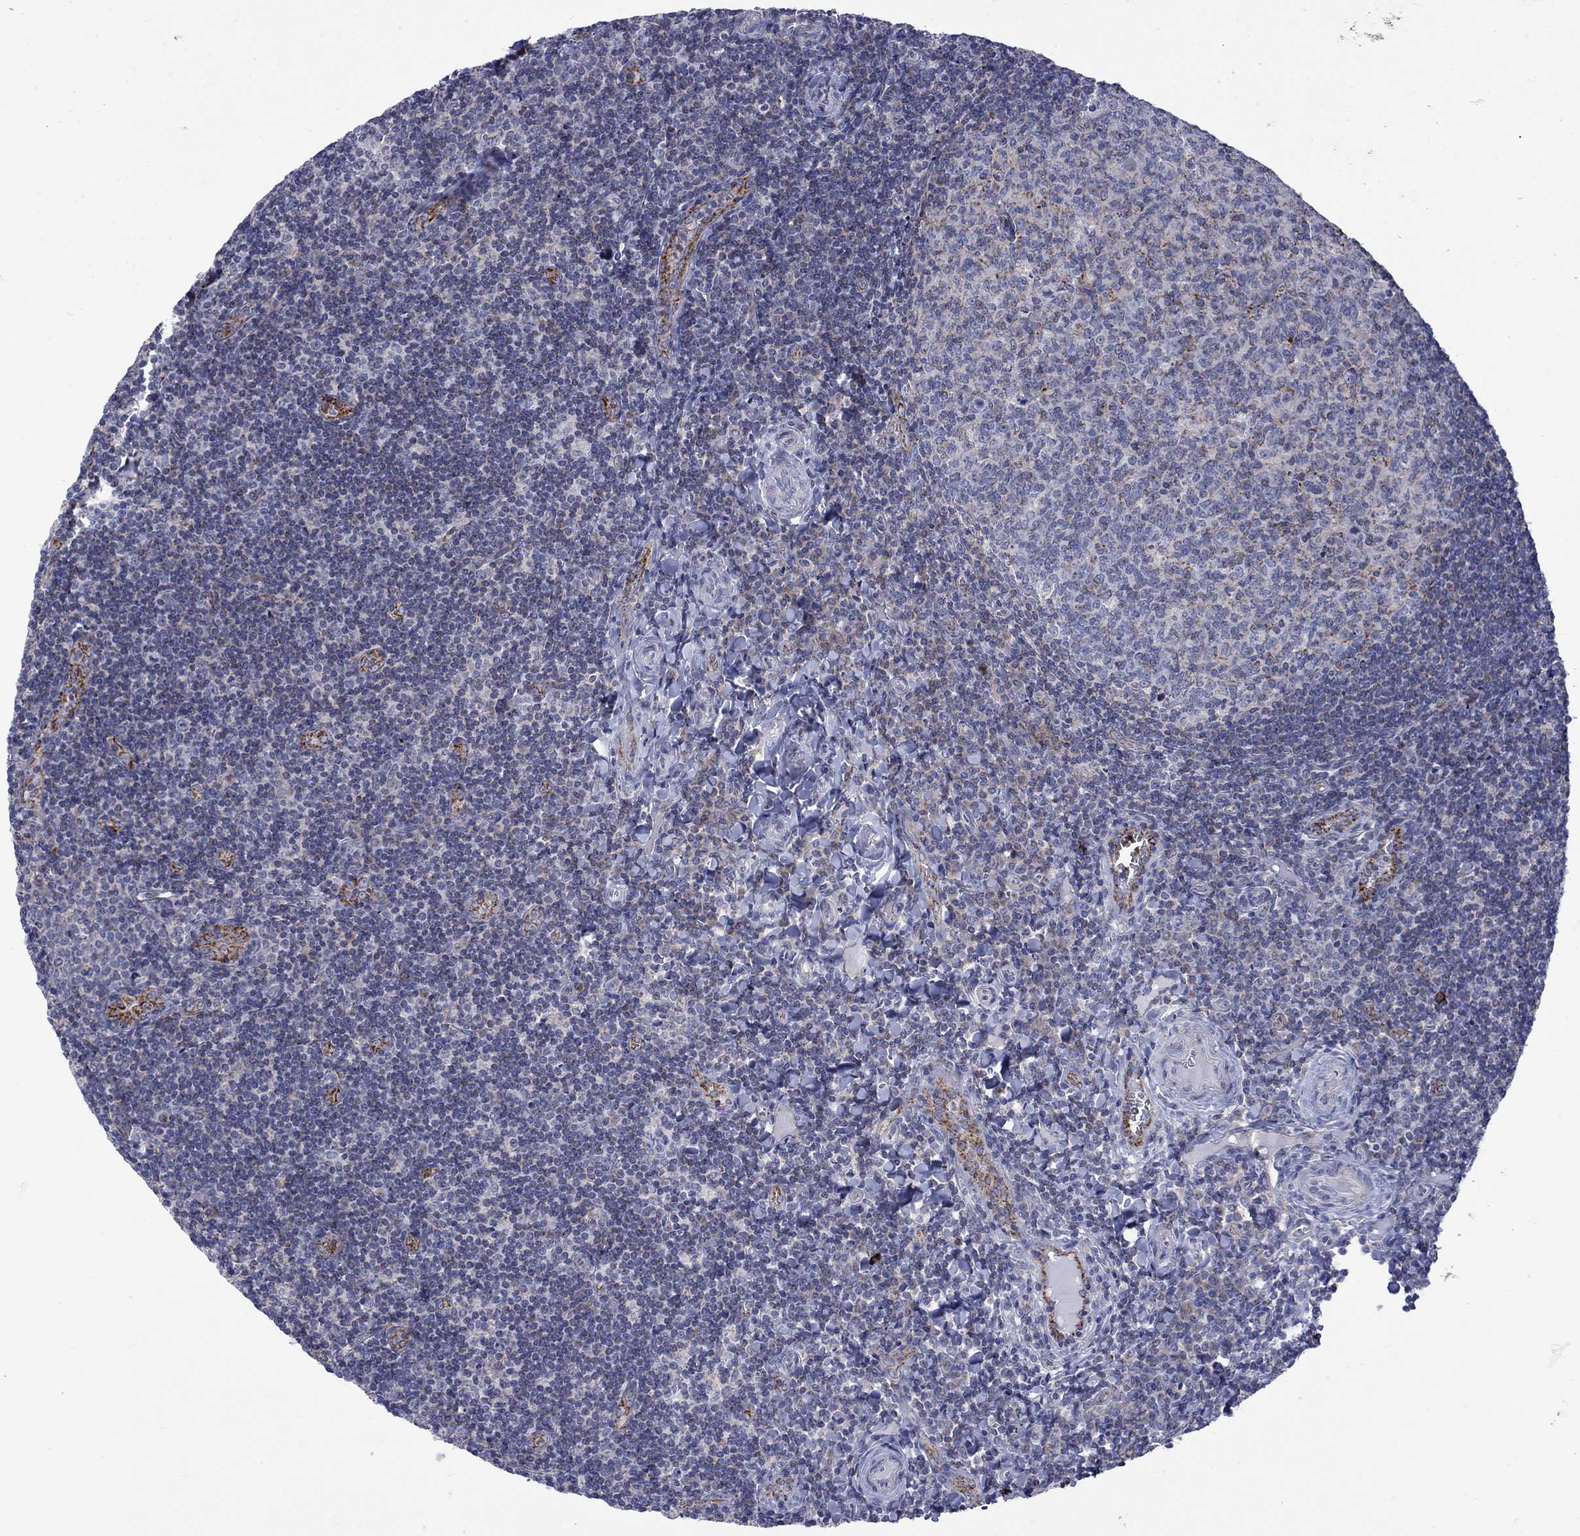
{"staining": {"intensity": "moderate", "quantity": "<25%", "location": "cytoplasmic/membranous"}, "tissue": "tonsil", "cell_type": "Germinal center cells", "image_type": "normal", "snomed": [{"axis": "morphology", "description": "Normal tissue, NOS"}, {"axis": "morphology", "description": "Inflammation, NOS"}, {"axis": "topography", "description": "Tonsil"}], "caption": "A histopathology image of human tonsil stained for a protein displays moderate cytoplasmic/membranous brown staining in germinal center cells.", "gene": "CISD1", "patient": {"sex": "female", "age": 31}}